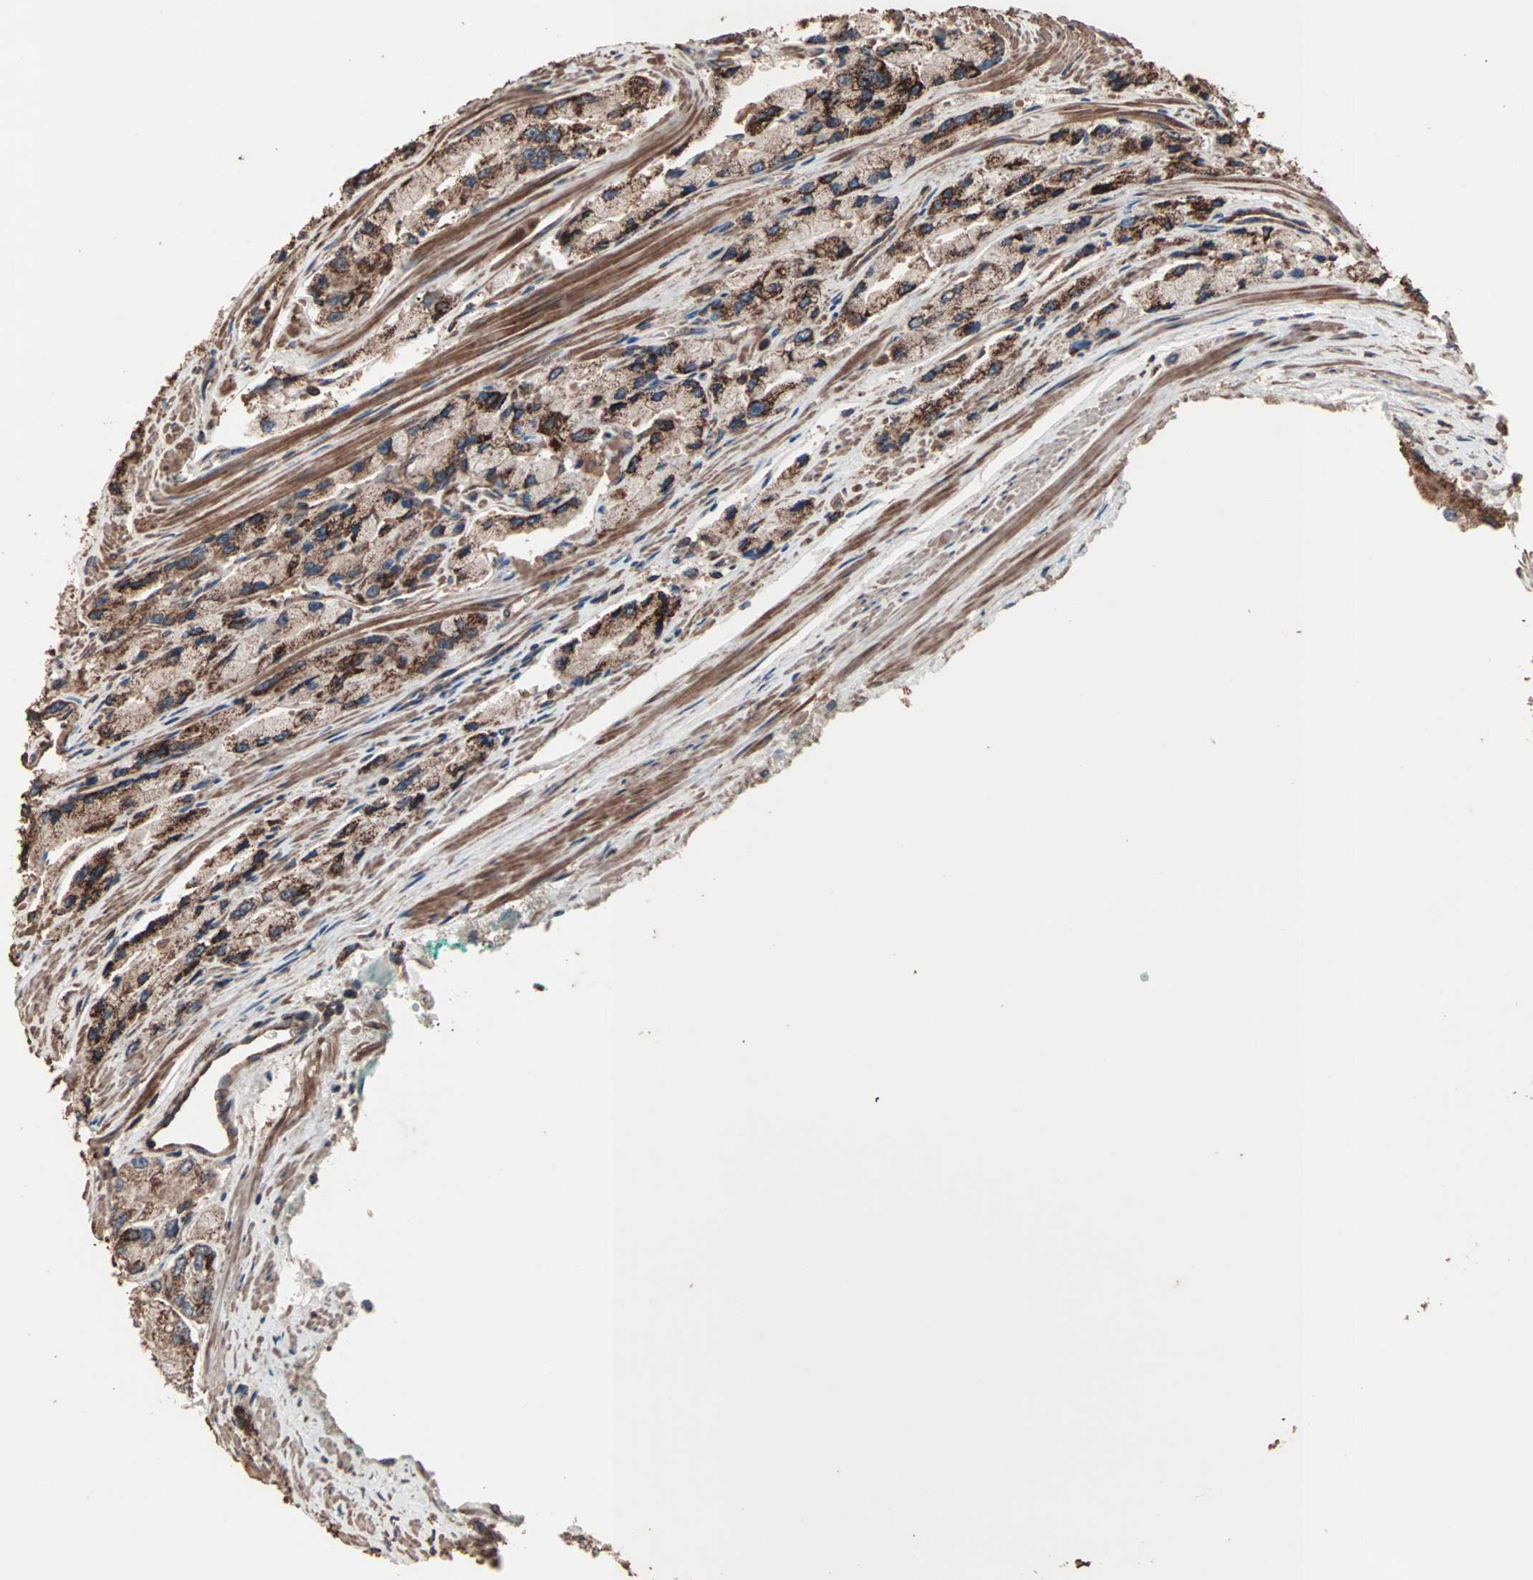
{"staining": {"intensity": "strong", "quantity": ">75%", "location": "cytoplasmic/membranous"}, "tissue": "prostate cancer", "cell_type": "Tumor cells", "image_type": "cancer", "snomed": [{"axis": "morphology", "description": "Adenocarcinoma, High grade"}, {"axis": "topography", "description": "Prostate"}], "caption": "Protein staining of prostate high-grade adenocarcinoma tissue shows strong cytoplasmic/membranous staining in about >75% of tumor cells.", "gene": "MRPL2", "patient": {"sex": "male", "age": 58}}